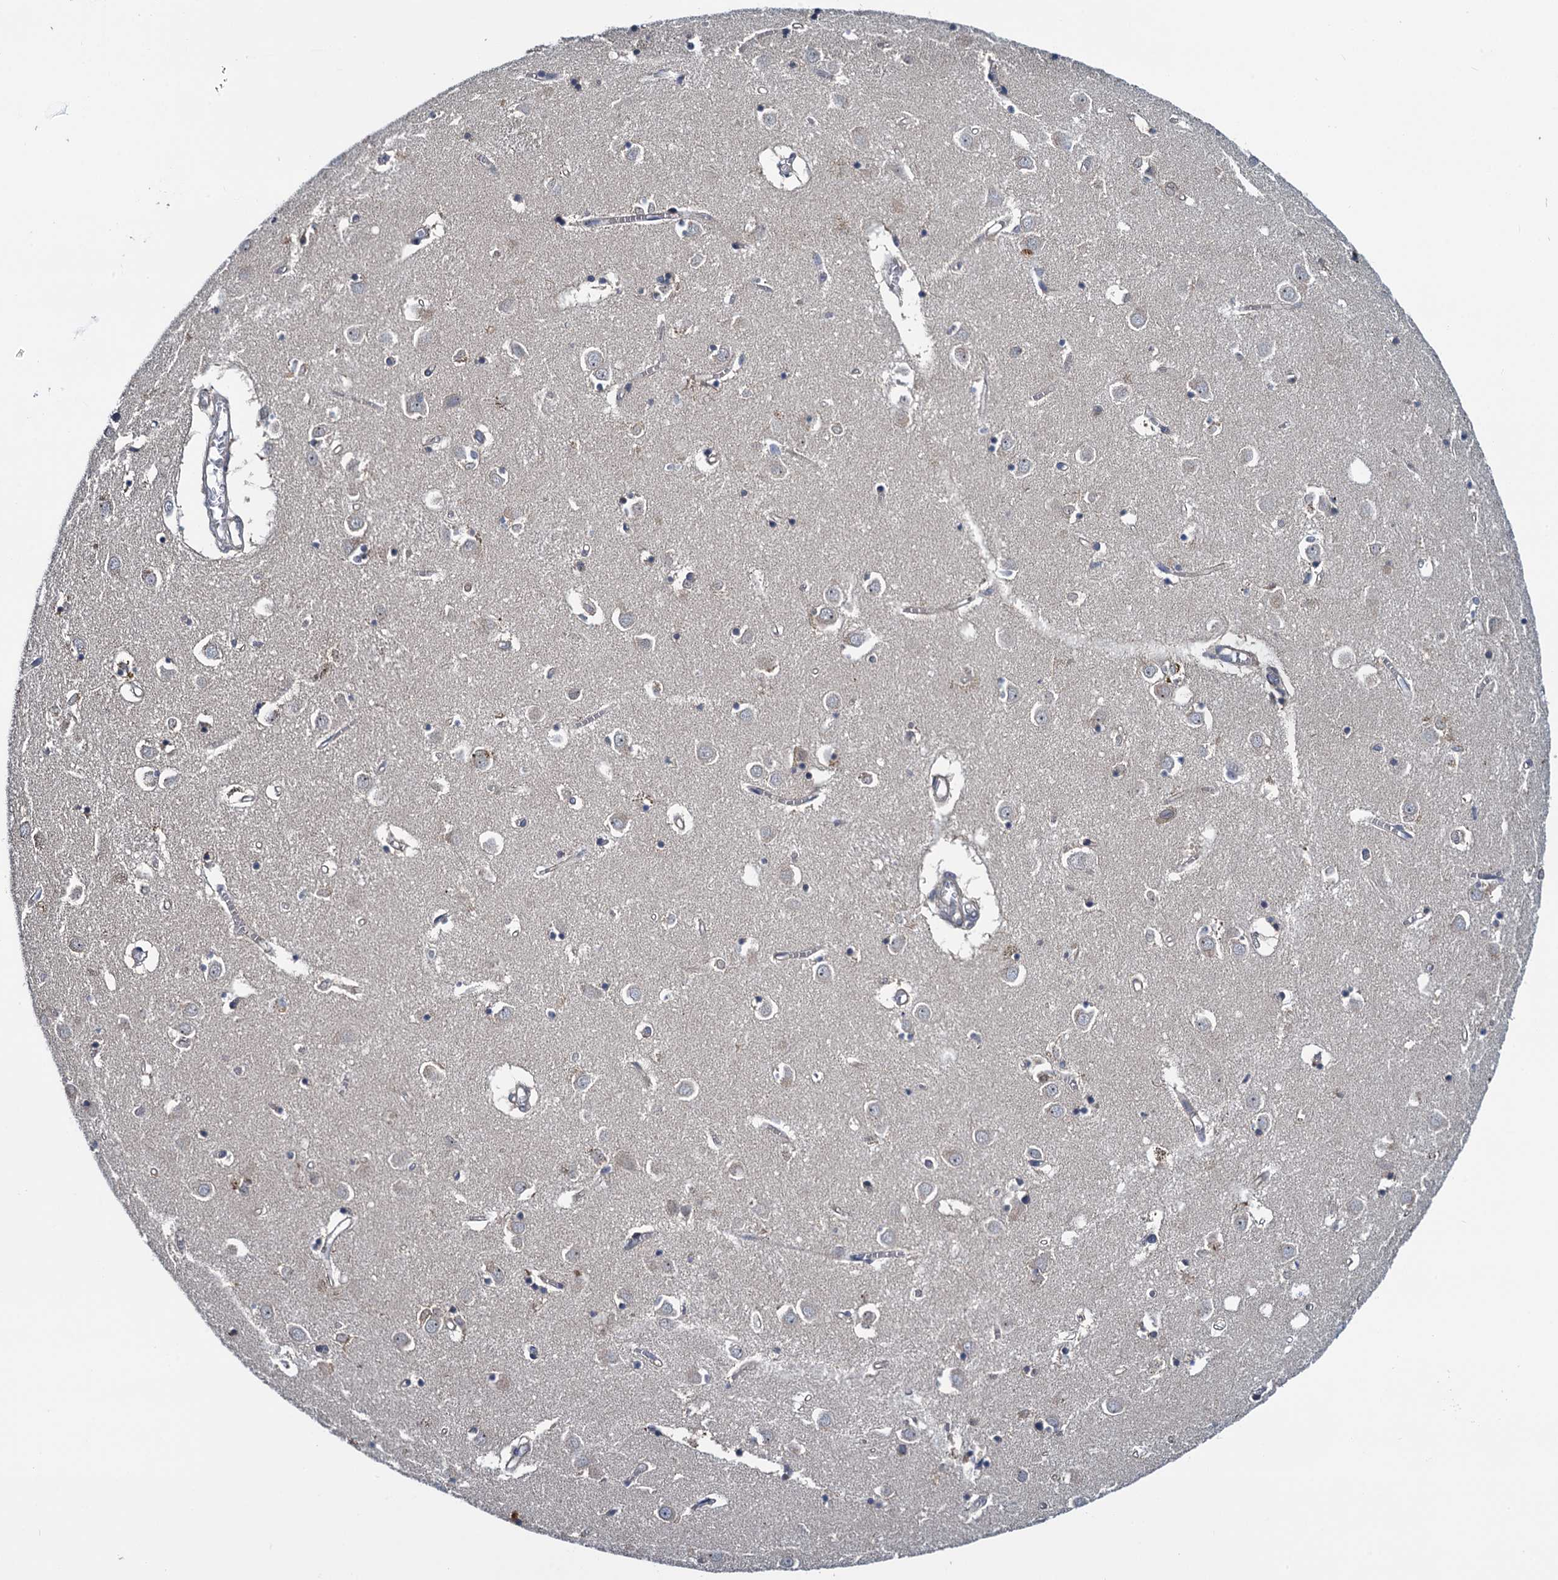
{"staining": {"intensity": "weak", "quantity": "<25%", "location": "cytoplasmic/membranous"}, "tissue": "caudate", "cell_type": "Glial cells", "image_type": "normal", "snomed": [{"axis": "morphology", "description": "Normal tissue, NOS"}, {"axis": "topography", "description": "Lateral ventricle wall"}], "caption": "This is an immunohistochemistry (IHC) histopathology image of unremarkable human caudate. There is no positivity in glial cells.", "gene": "RNF125", "patient": {"sex": "male", "age": 70}}